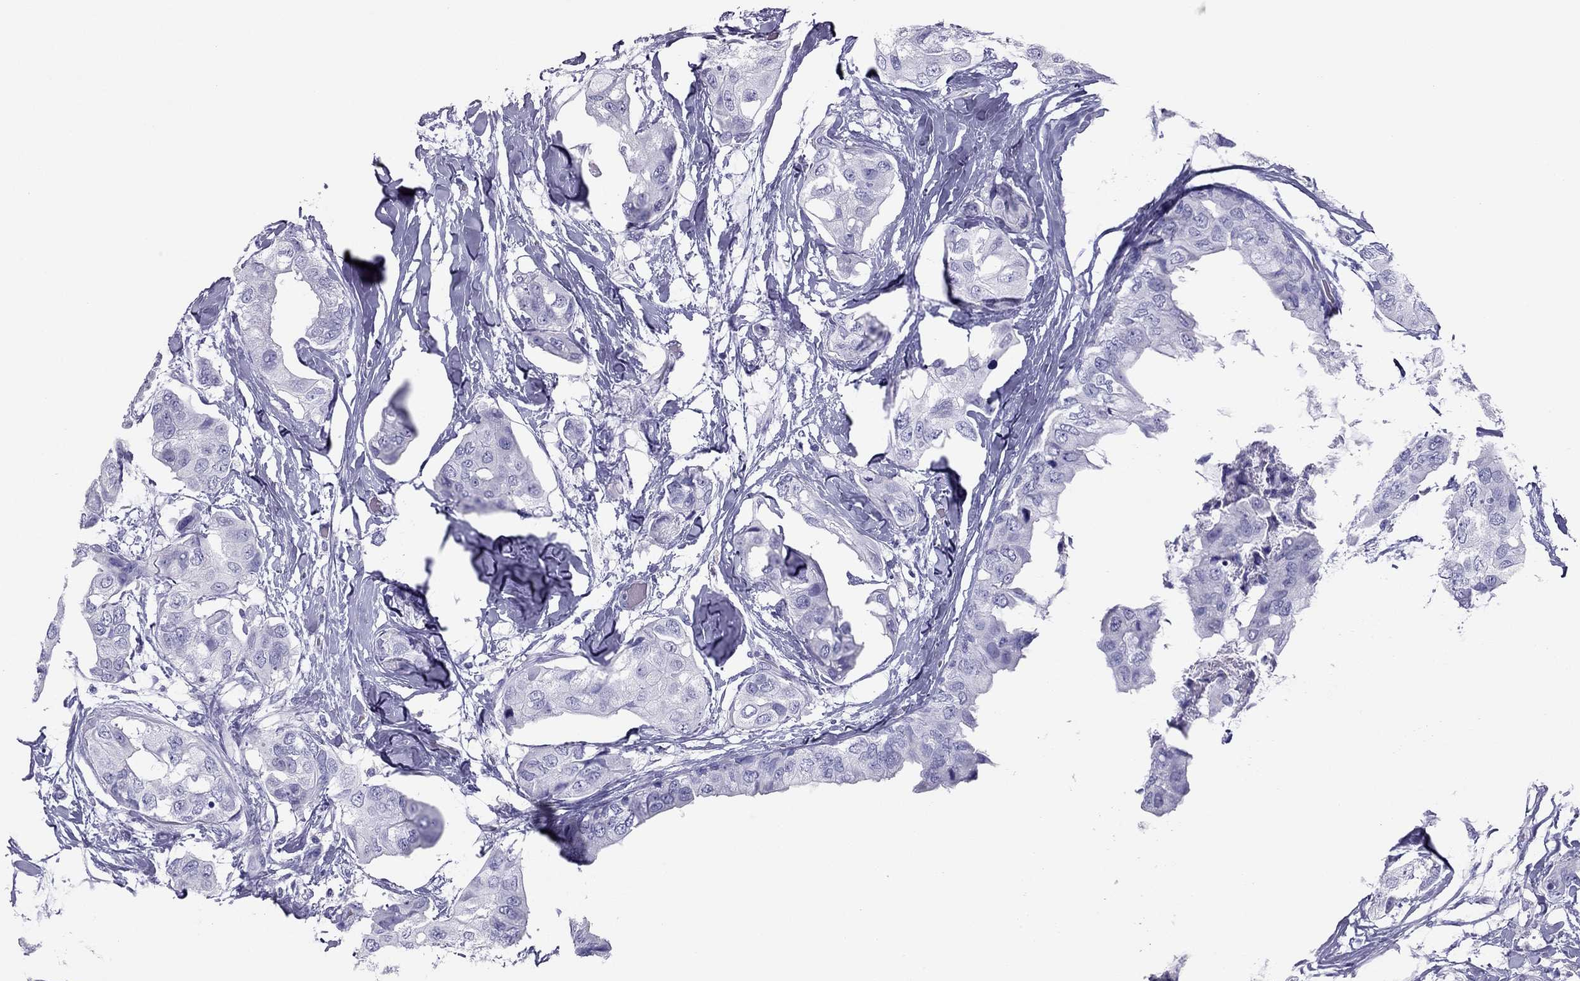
{"staining": {"intensity": "negative", "quantity": "none", "location": "none"}, "tissue": "breast cancer", "cell_type": "Tumor cells", "image_type": "cancer", "snomed": [{"axis": "morphology", "description": "Normal tissue, NOS"}, {"axis": "morphology", "description": "Duct carcinoma"}, {"axis": "topography", "description": "Breast"}], "caption": "DAB immunohistochemical staining of human breast cancer (infiltrating ductal carcinoma) reveals no significant staining in tumor cells.", "gene": "PDE6A", "patient": {"sex": "female", "age": 40}}